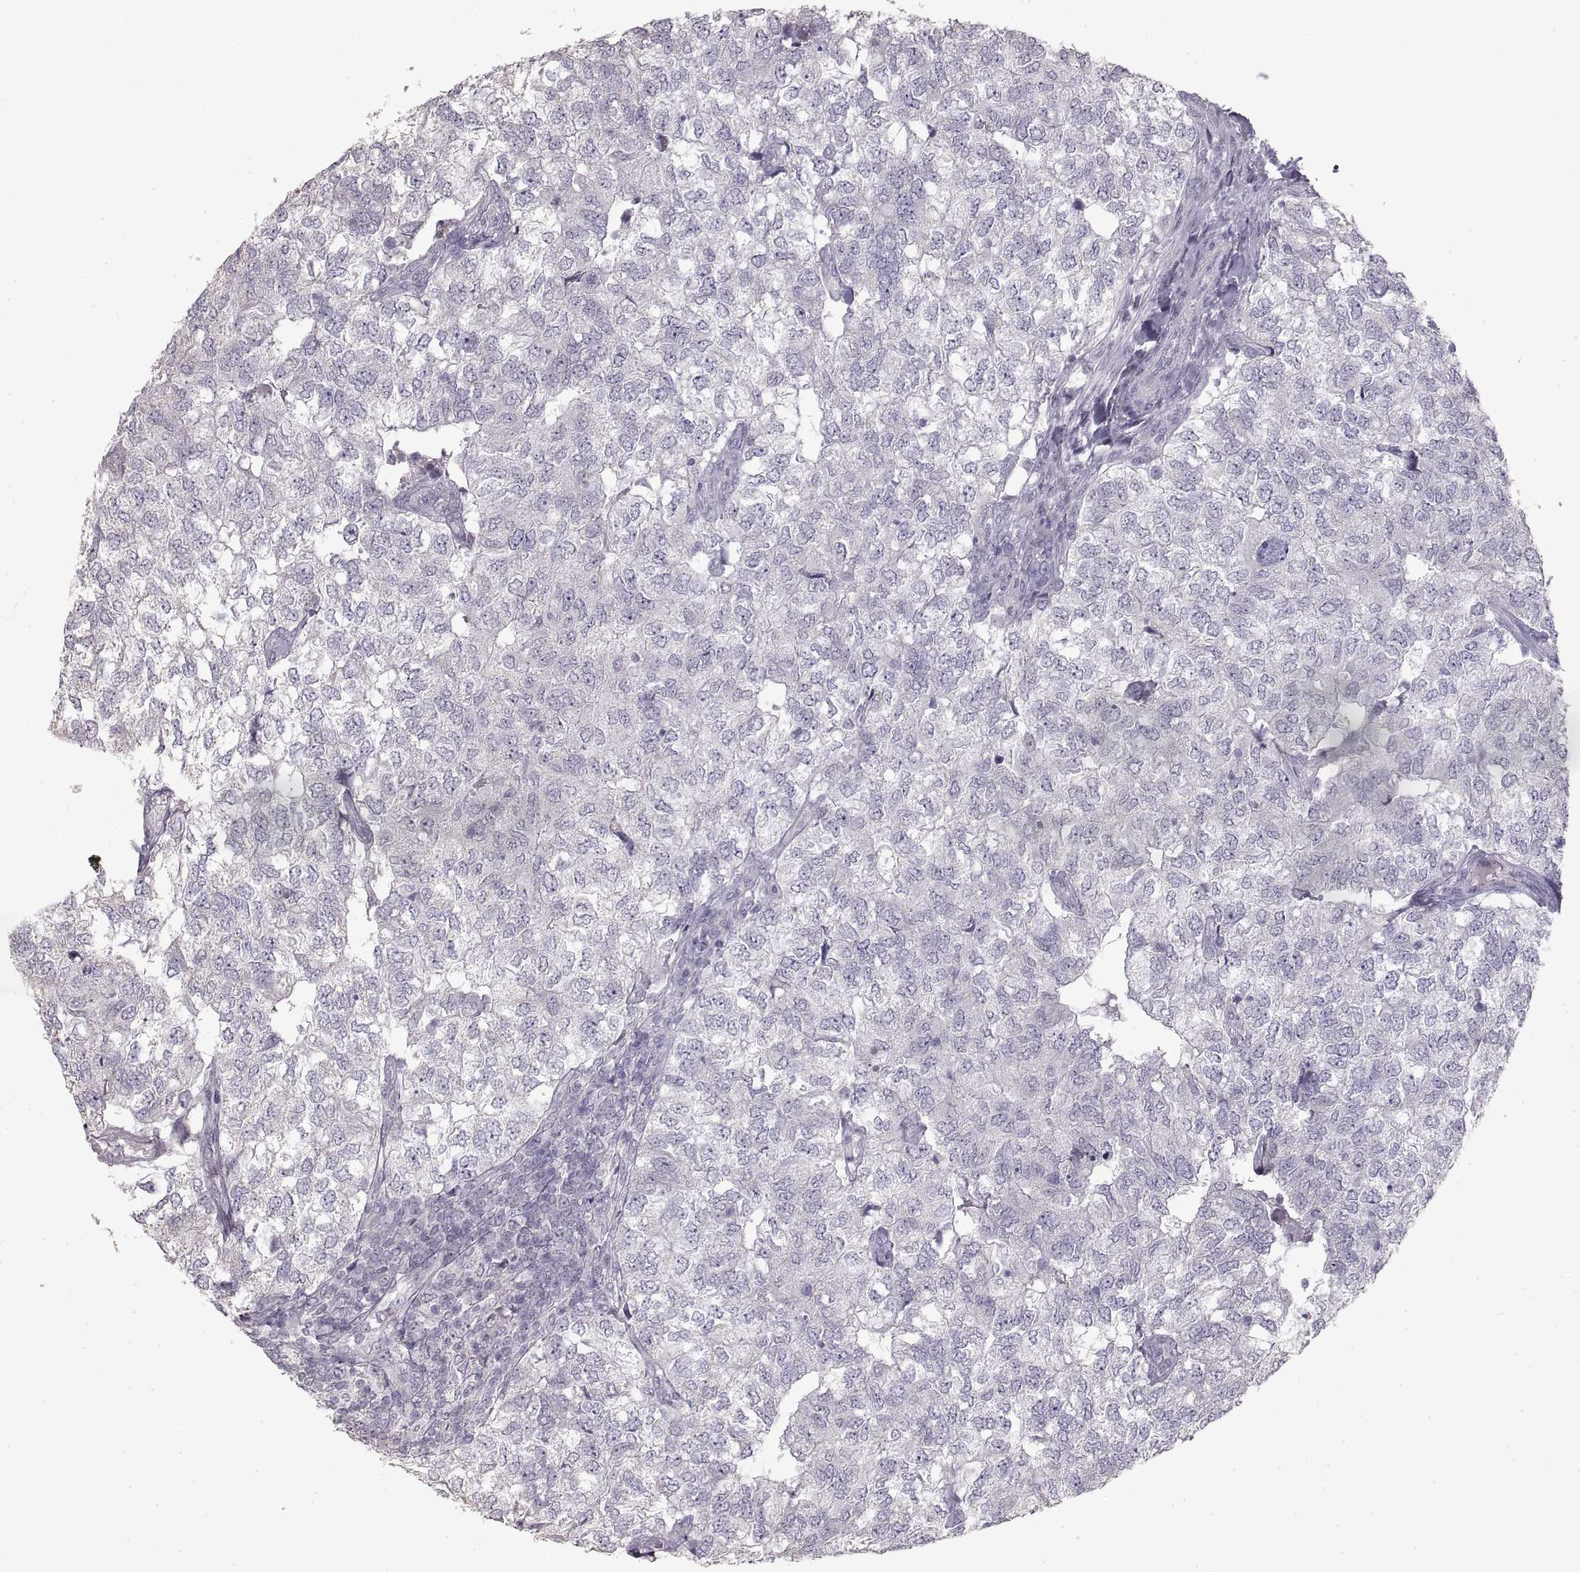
{"staining": {"intensity": "negative", "quantity": "none", "location": "none"}, "tissue": "breast cancer", "cell_type": "Tumor cells", "image_type": "cancer", "snomed": [{"axis": "morphology", "description": "Duct carcinoma"}, {"axis": "topography", "description": "Breast"}], "caption": "DAB (3,3'-diaminobenzidine) immunohistochemical staining of human intraductal carcinoma (breast) shows no significant positivity in tumor cells.", "gene": "ZP3", "patient": {"sex": "female", "age": 30}}